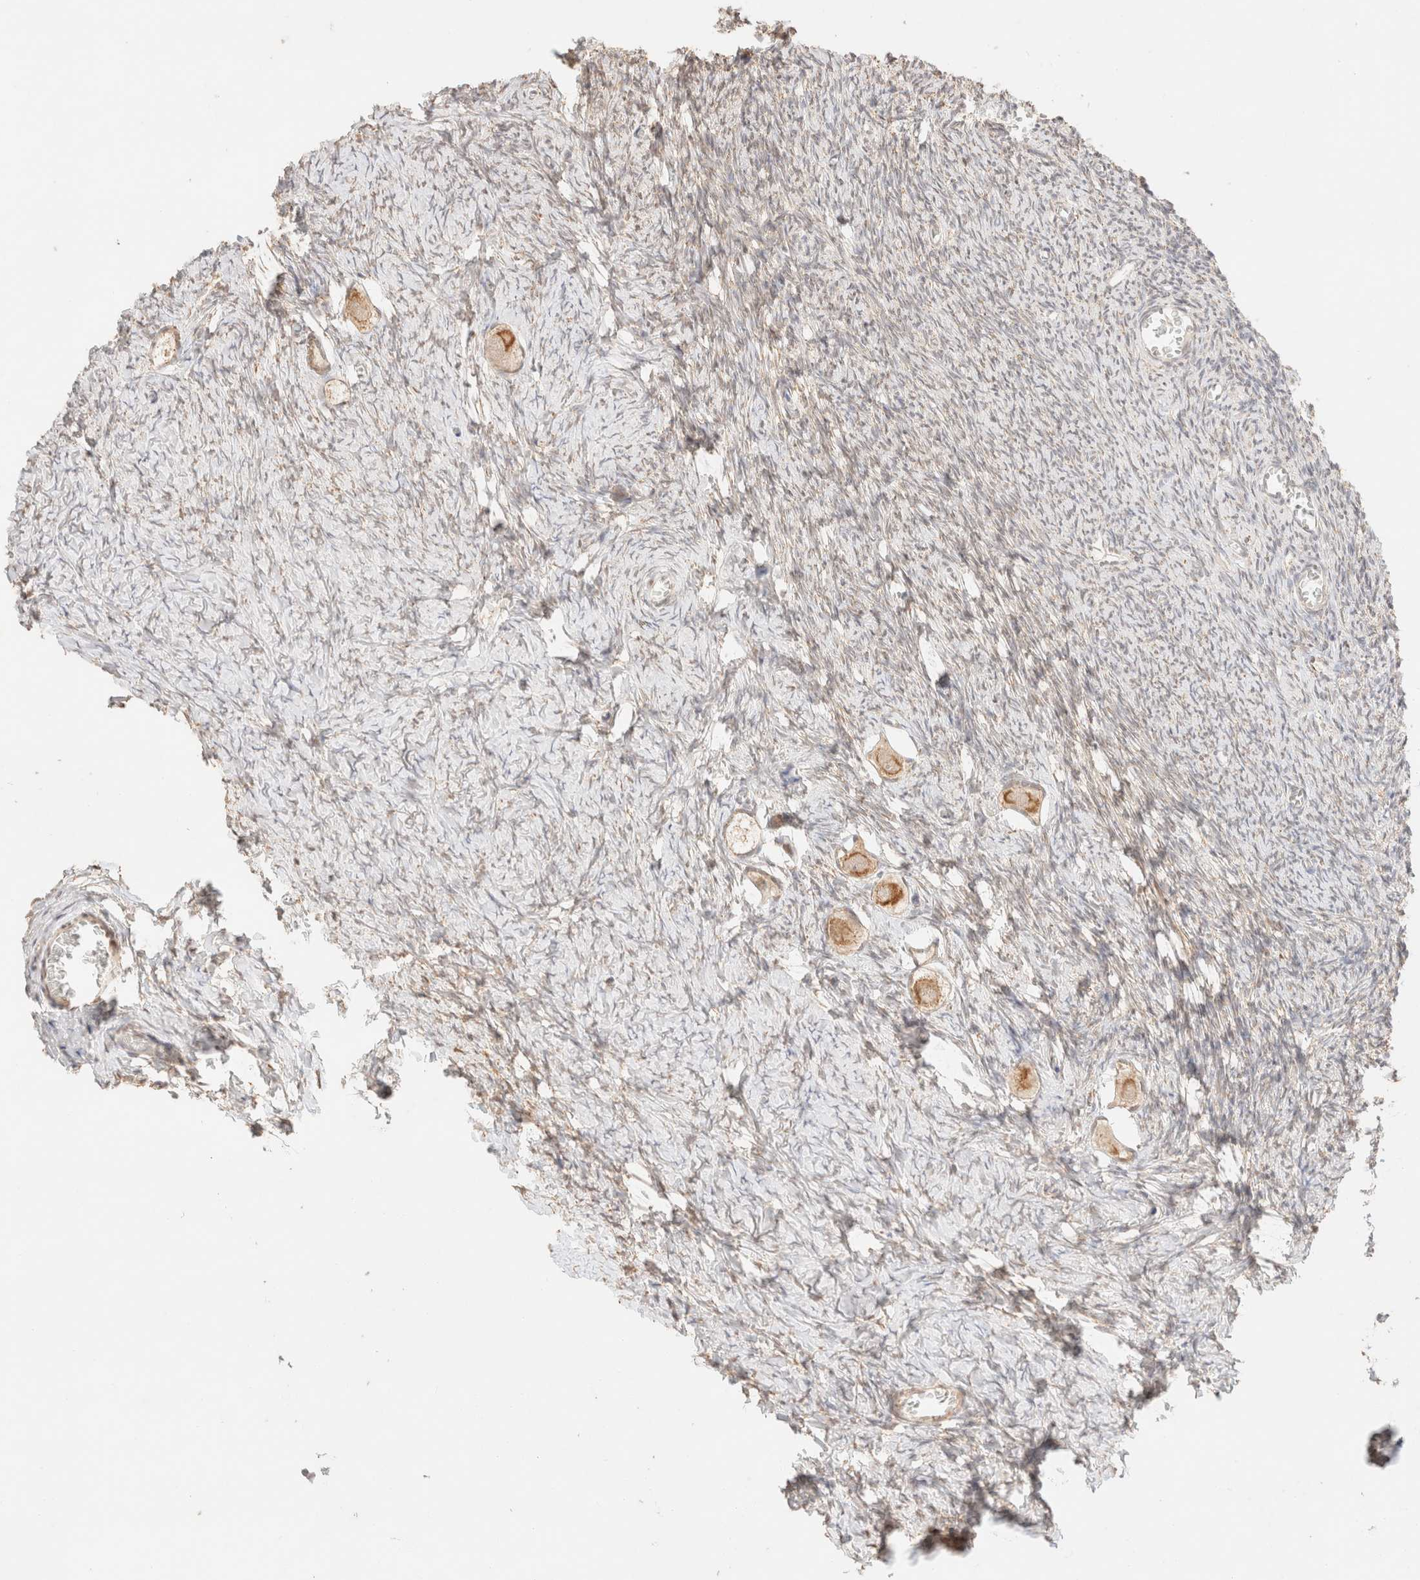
{"staining": {"intensity": "moderate", "quantity": ">75%", "location": "cytoplasmic/membranous"}, "tissue": "ovary", "cell_type": "Follicle cells", "image_type": "normal", "snomed": [{"axis": "morphology", "description": "Normal tissue, NOS"}, {"axis": "topography", "description": "Ovary"}], "caption": "Immunohistochemical staining of benign human ovary displays moderate cytoplasmic/membranous protein staining in approximately >75% of follicle cells. (DAB (3,3'-diaminobenzidine) = brown stain, brightfield microscopy at high magnification).", "gene": "TACO1", "patient": {"sex": "female", "age": 27}}